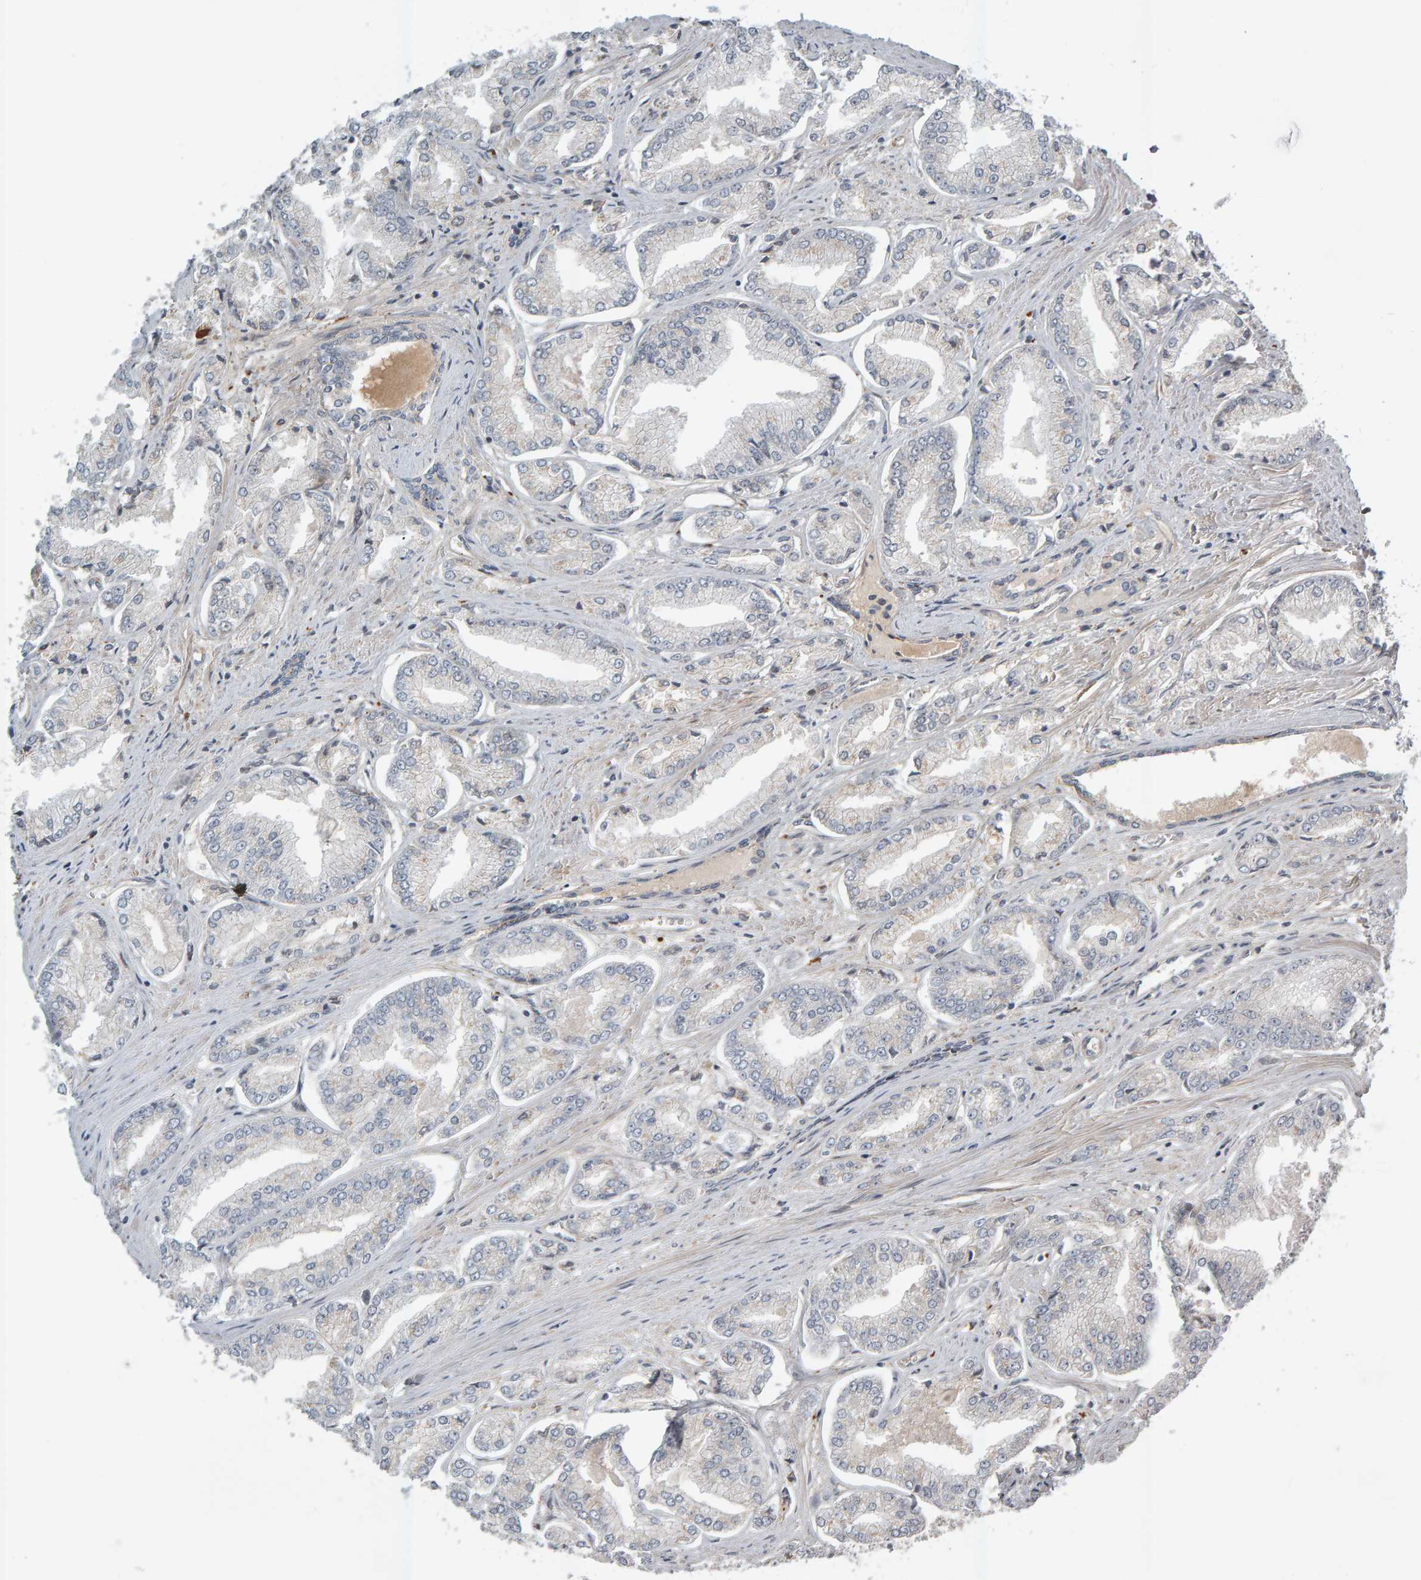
{"staining": {"intensity": "negative", "quantity": "none", "location": "none"}, "tissue": "prostate cancer", "cell_type": "Tumor cells", "image_type": "cancer", "snomed": [{"axis": "morphology", "description": "Adenocarcinoma, Low grade"}, {"axis": "topography", "description": "Prostate"}], "caption": "IHC histopathology image of low-grade adenocarcinoma (prostate) stained for a protein (brown), which exhibits no positivity in tumor cells.", "gene": "ZNF160", "patient": {"sex": "male", "age": 52}}